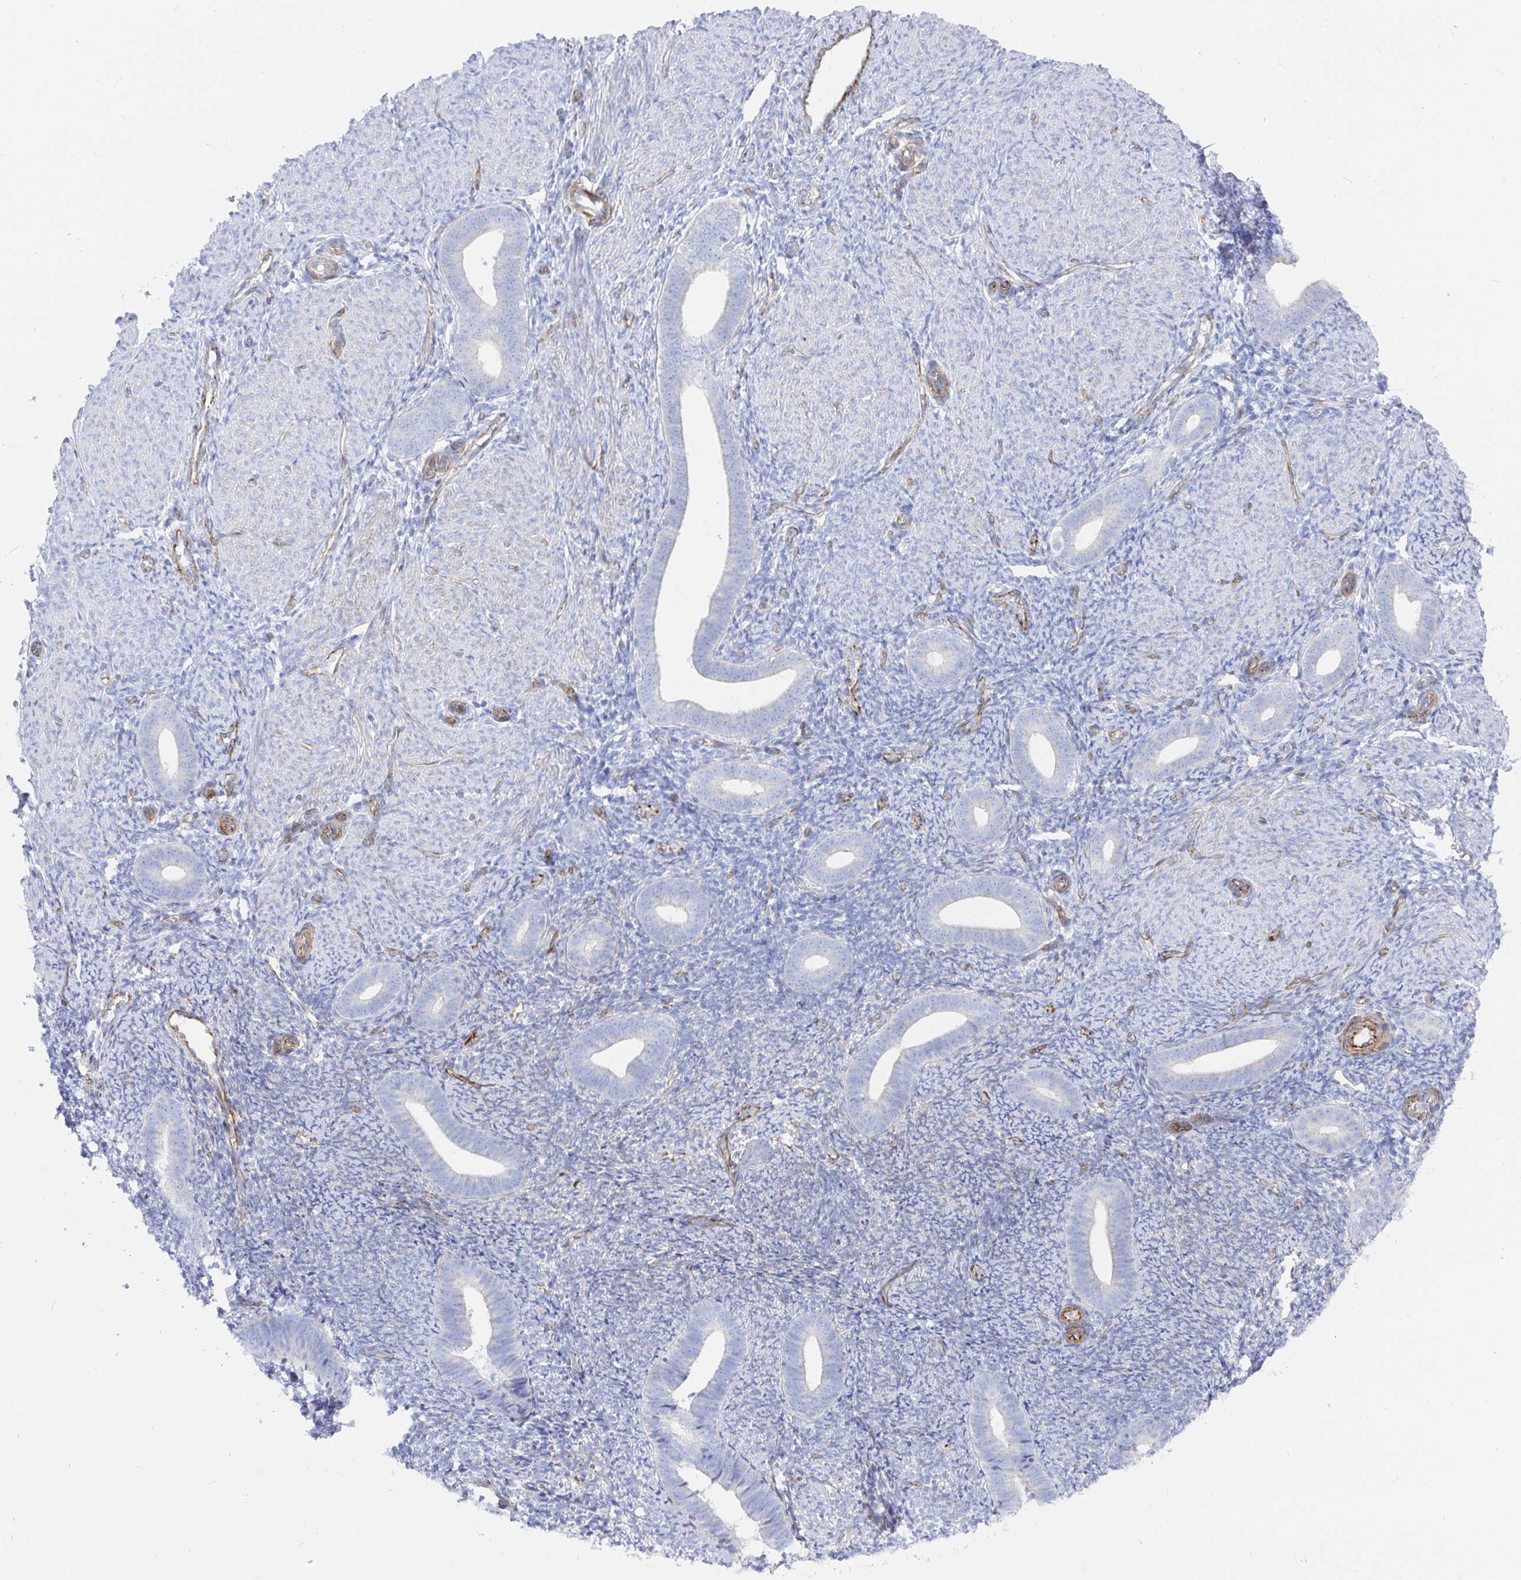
{"staining": {"intensity": "negative", "quantity": "none", "location": "none"}, "tissue": "endometrium", "cell_type": "Cells in endometrial stroma", "image_type": "normal", "snomed": [{"axis": "morphology", "description": "Normal tissue, NOS"}, {"axis": "topography", "description": "Endometrium"}], "caption": "An immunohistochemistry (IHC) histopathology image of unremarkable endometrium is shown. There is no staining in cells in endometrial stroma of endometrium. (Stains: DAB immunohistochemistry (IHC) with hematoxylin counter stain, Microscopy: brightfield microscopy at high magnification).", "gene": "COX16", "patient": {"sex": "female", "age": 39}}